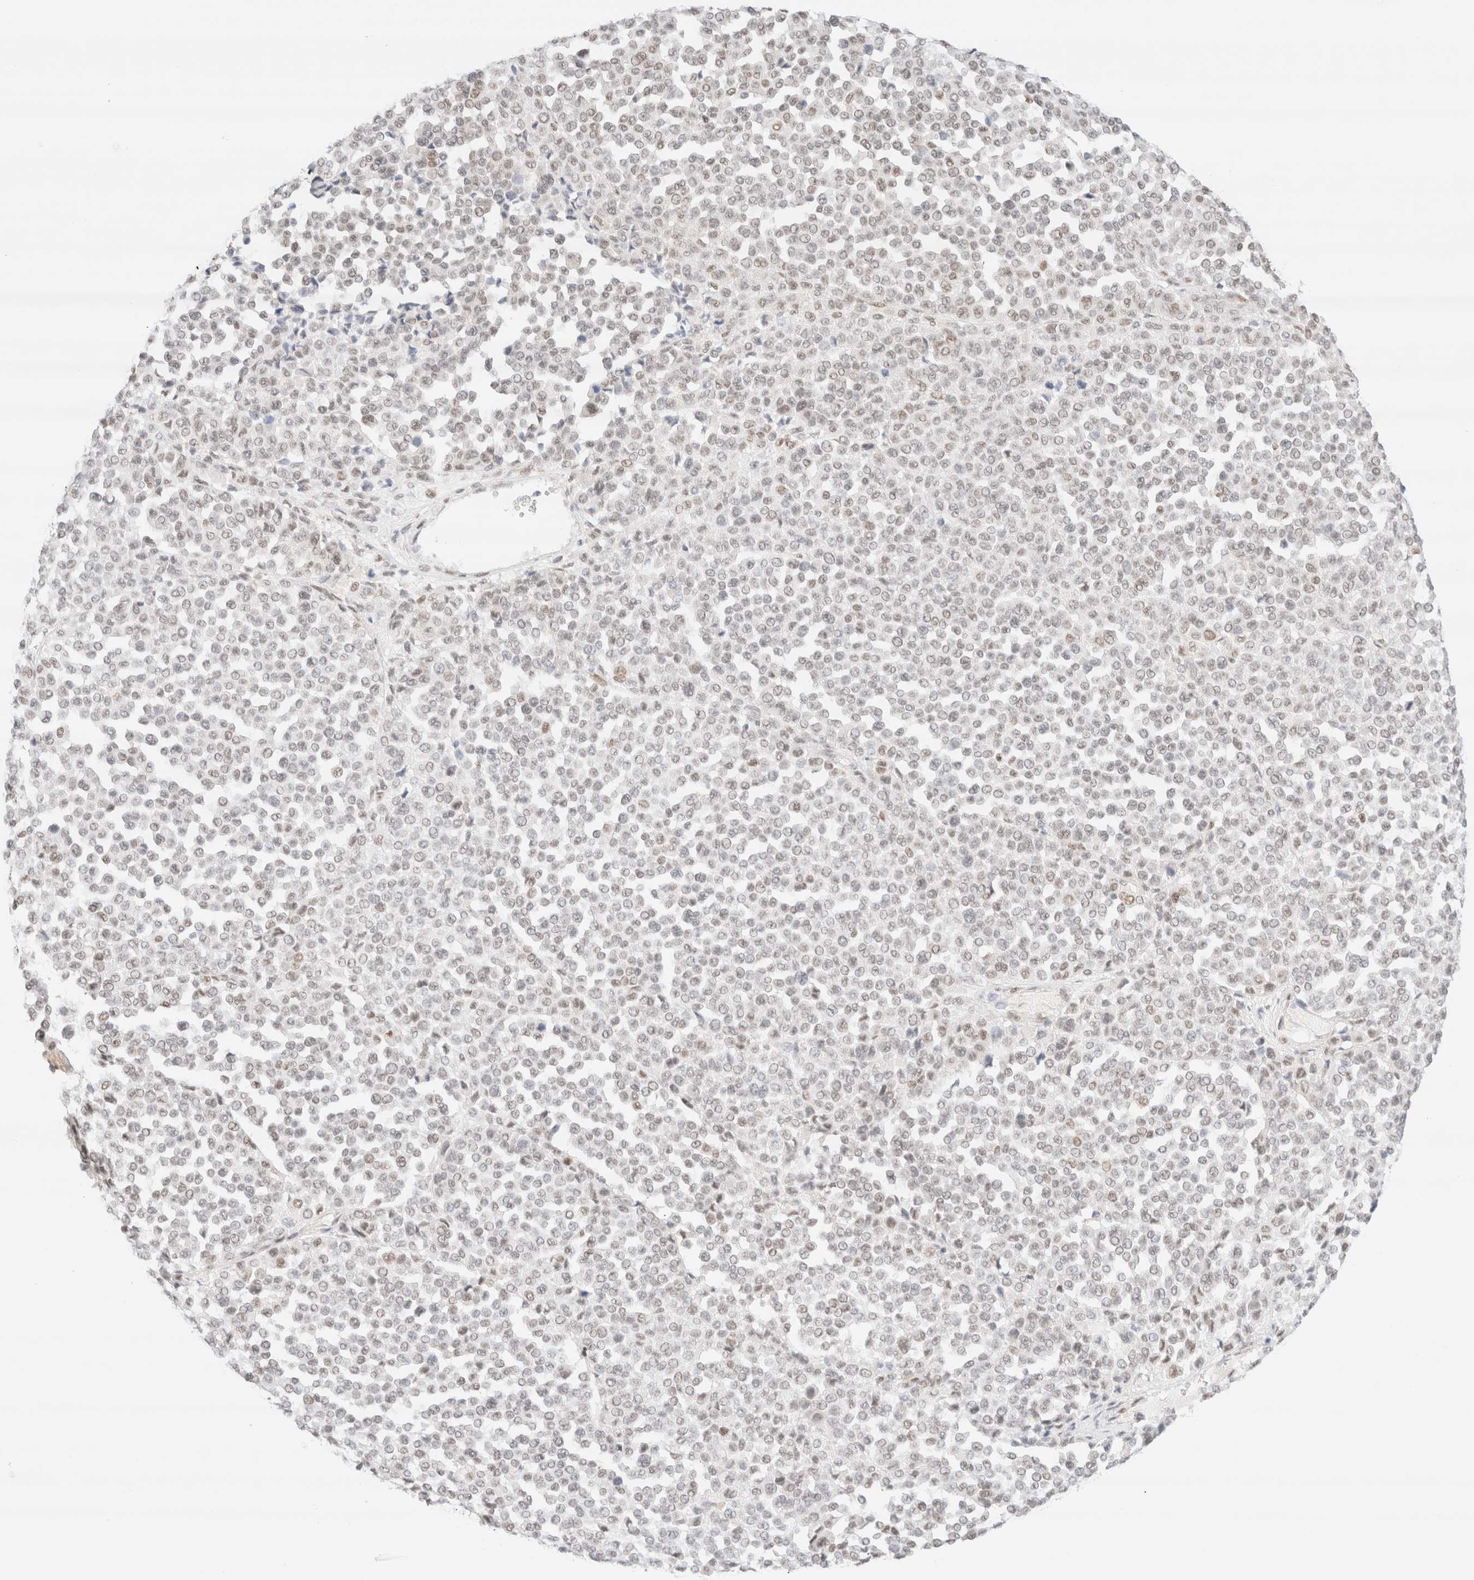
{"staining": {"intensity": "weak", "quantity": ">75%", "location": "nuclear"}, "tissue": "melanoma", "cell_type": "Tumor cells", "image_type": "cancer", "snomed": [{"axis": "morphology", "description": "Malignant melanoma, Metastatic site"}, {"axis": "topography", "description": "Pancreas"}], "caption": "Immunohistochemical staining of human melanoma exhibits weak nuclear protein staining in approximately >75% of tumor cells.", "gene": "CIC", "patient": {"sex": "female", "age": 30}}